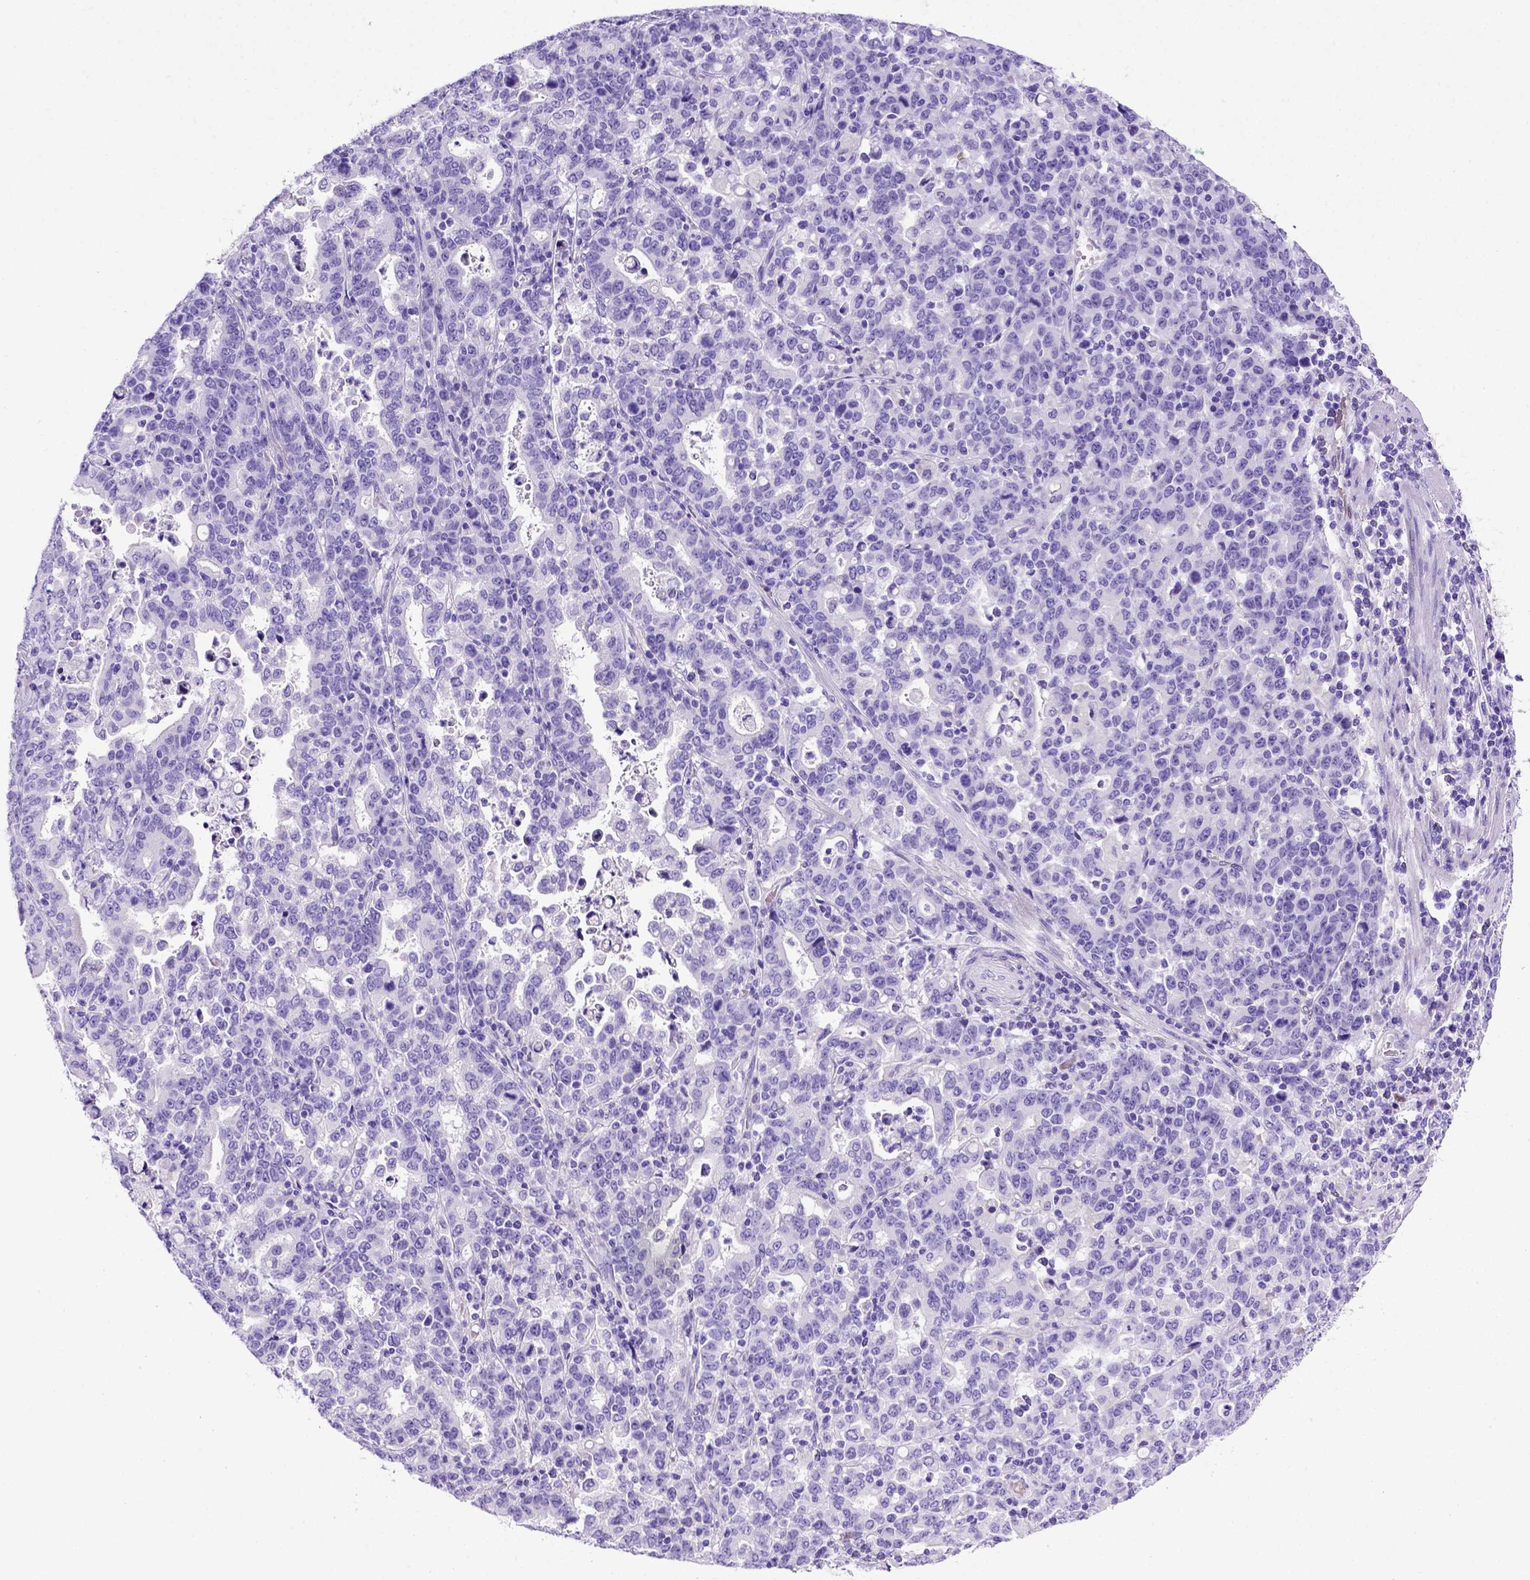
{"staining": {"intensity": "negative", "quantity": "none", "location": "none"}, "tissue": "stomach cancer", "cell_type": "Tumor cells", "image_type": "cancer", "snomed": [{"axis": "morphology", "description": "Adenocarcinoma, NOS"}, {"axis": "topography", "description": "Stomach"}], "caption": "Protein analysis of adenocarcinoma (stomach) reveals no significant staining in tumor cells.", "gene": "MEOX2", "patient": {"sex": "male", "age": 82}}